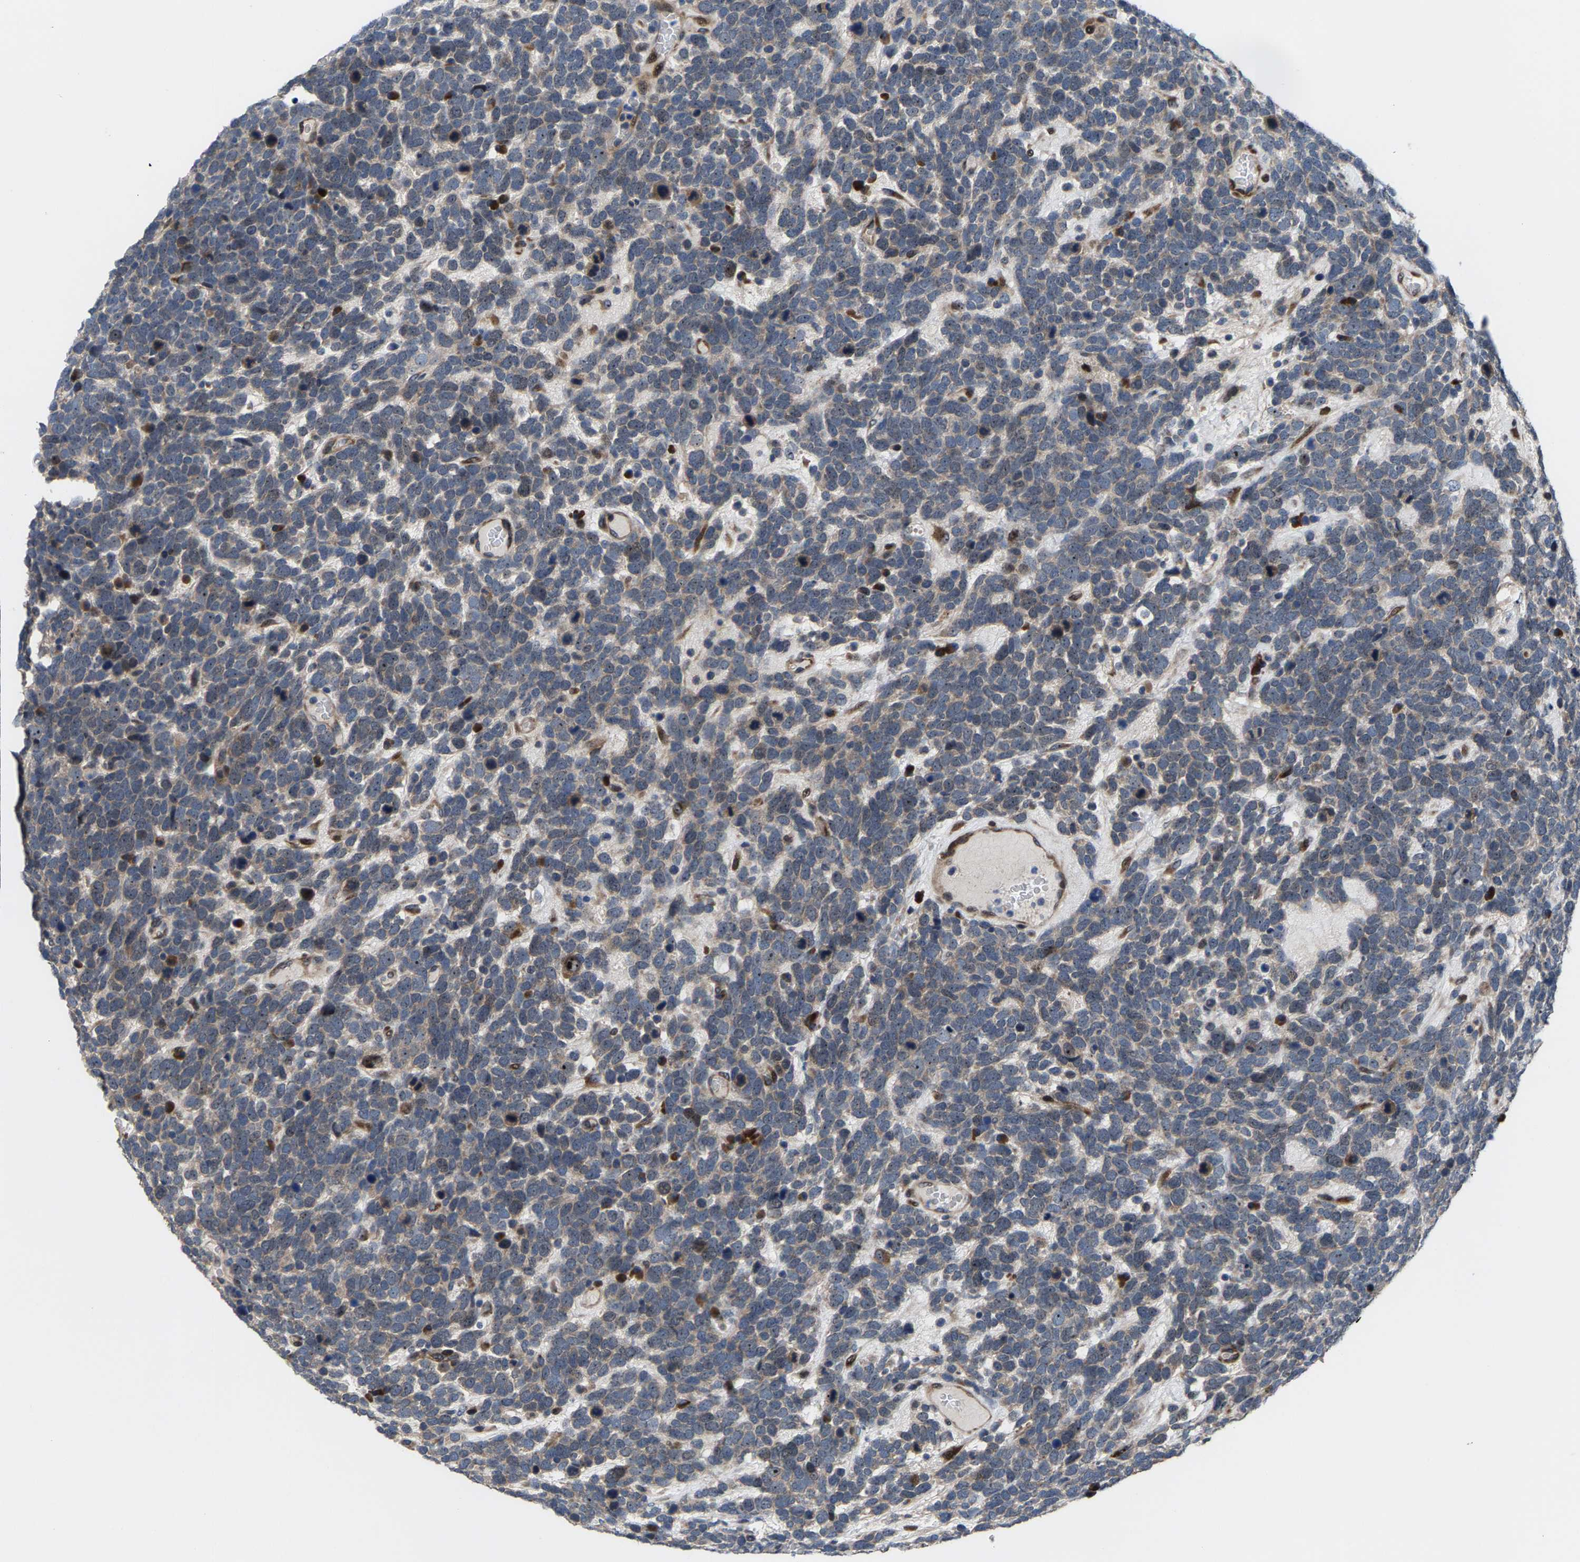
{"staining": {"intensity": "weak", "quantity": "25%-75%", "location": "cytoplasmic/membranous"}, "tissue": "urothelial cancer", "cell_type": "Tumor cells", "image_type": "cancer", "snomed": [{"axis": "morphology", "description": "Urothelial carcinoma, High grade"}, {"axis": "topography", "description": "Urinary bladder"}], "caption": "High-grade urothelial carcinoma tissue shows weak cytoplasmic/membranous staining in approximately 25%-75% of tumor cells", "gene": "HAUS6", "patient": {"sex": "female", "age": 82}}